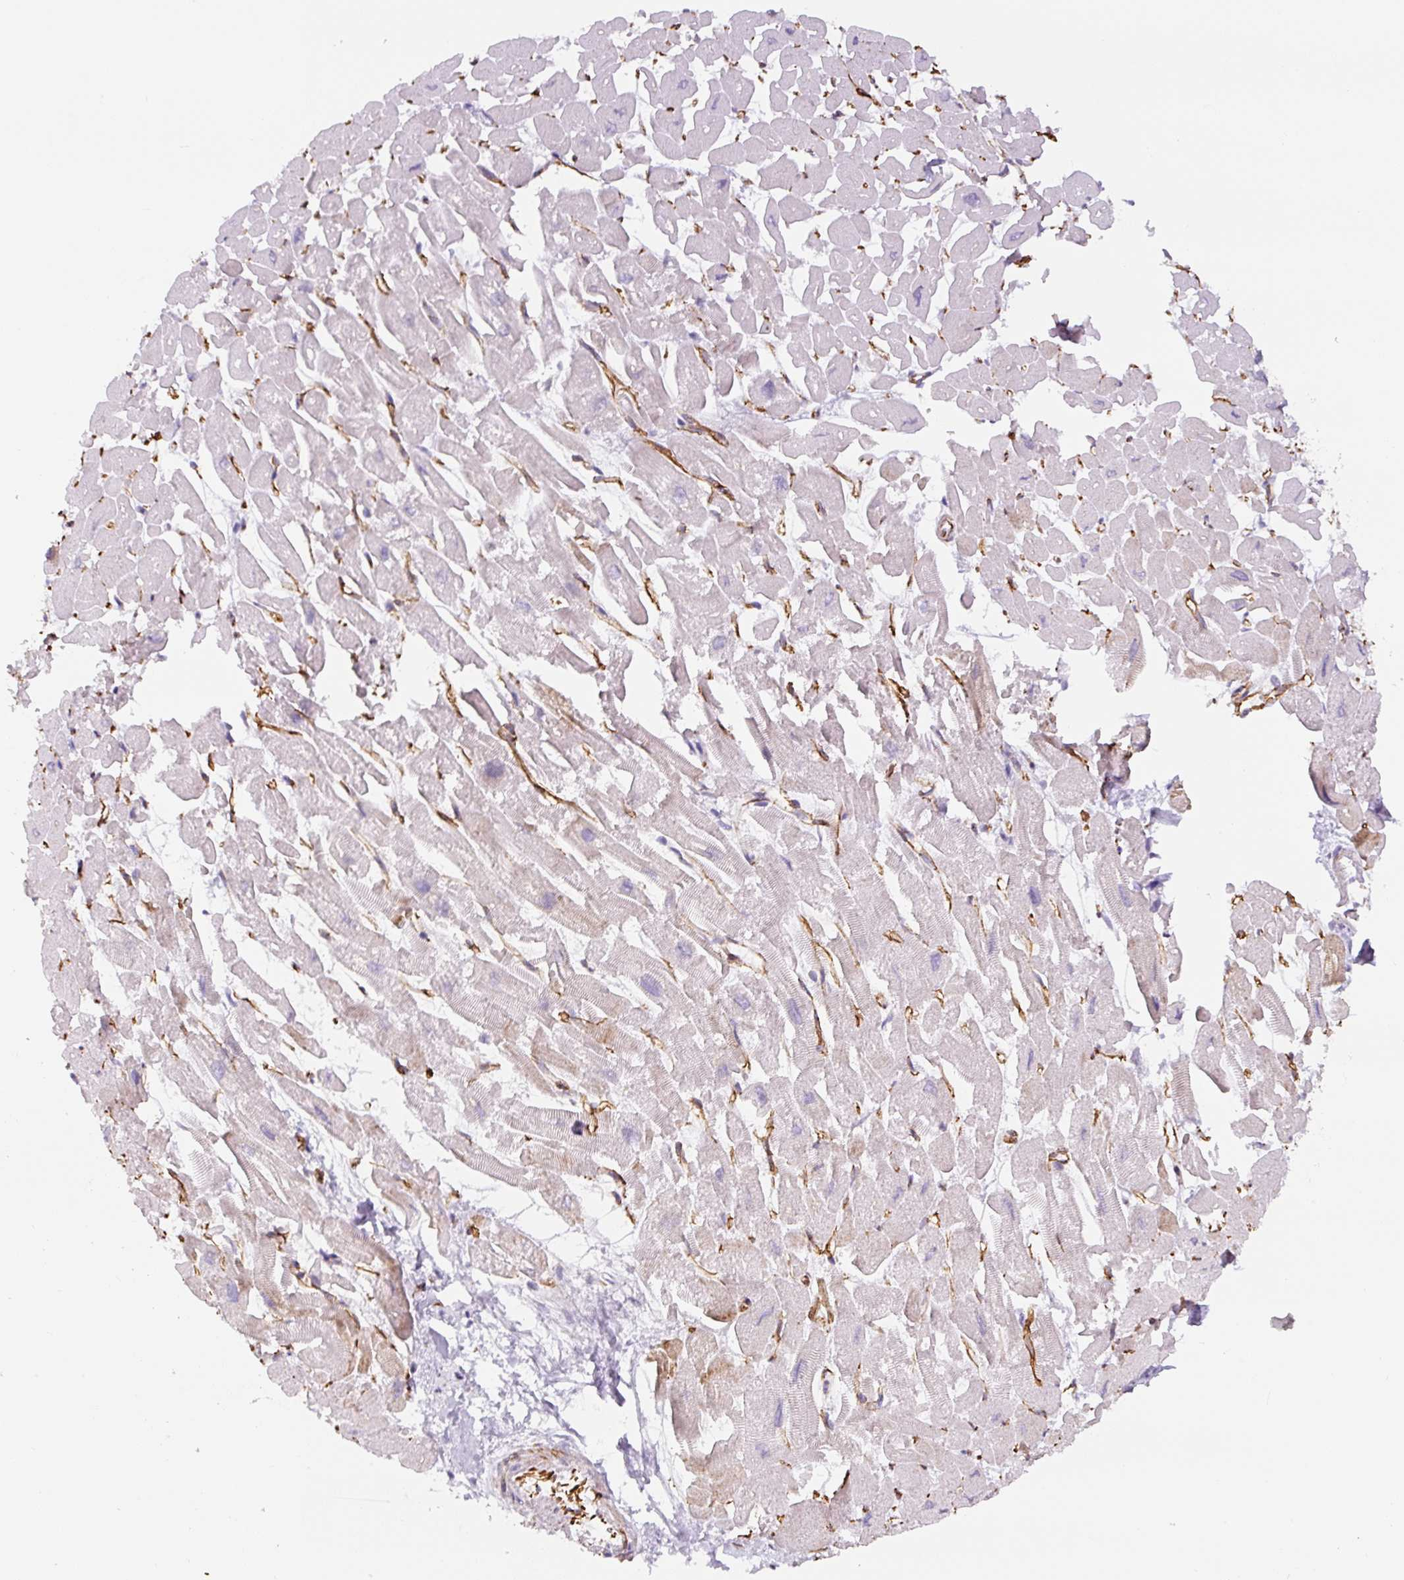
{"staining": {"intensity": "moderate", "quantity": "25%-75%", "location": "cytoplasmic/membranous"}, "tissue": "heart muscle", "cell_type": "Cardiomyocytes", "image_type": "normal", "snomed": [{"axis": "morphology", "description": "Normal tissue, NOS"}, {"axis": "topography", "description": "Heart"}], "caption": "Protein expression by immunohistochemistry (IHC) reveals moderate cytoplasmic/membranous expression in approximately 25%-75% of cardiomyocytes in unremarkable heart muscle.", "gene": "NES", "patient": {"sex": "male", "age": 54}}